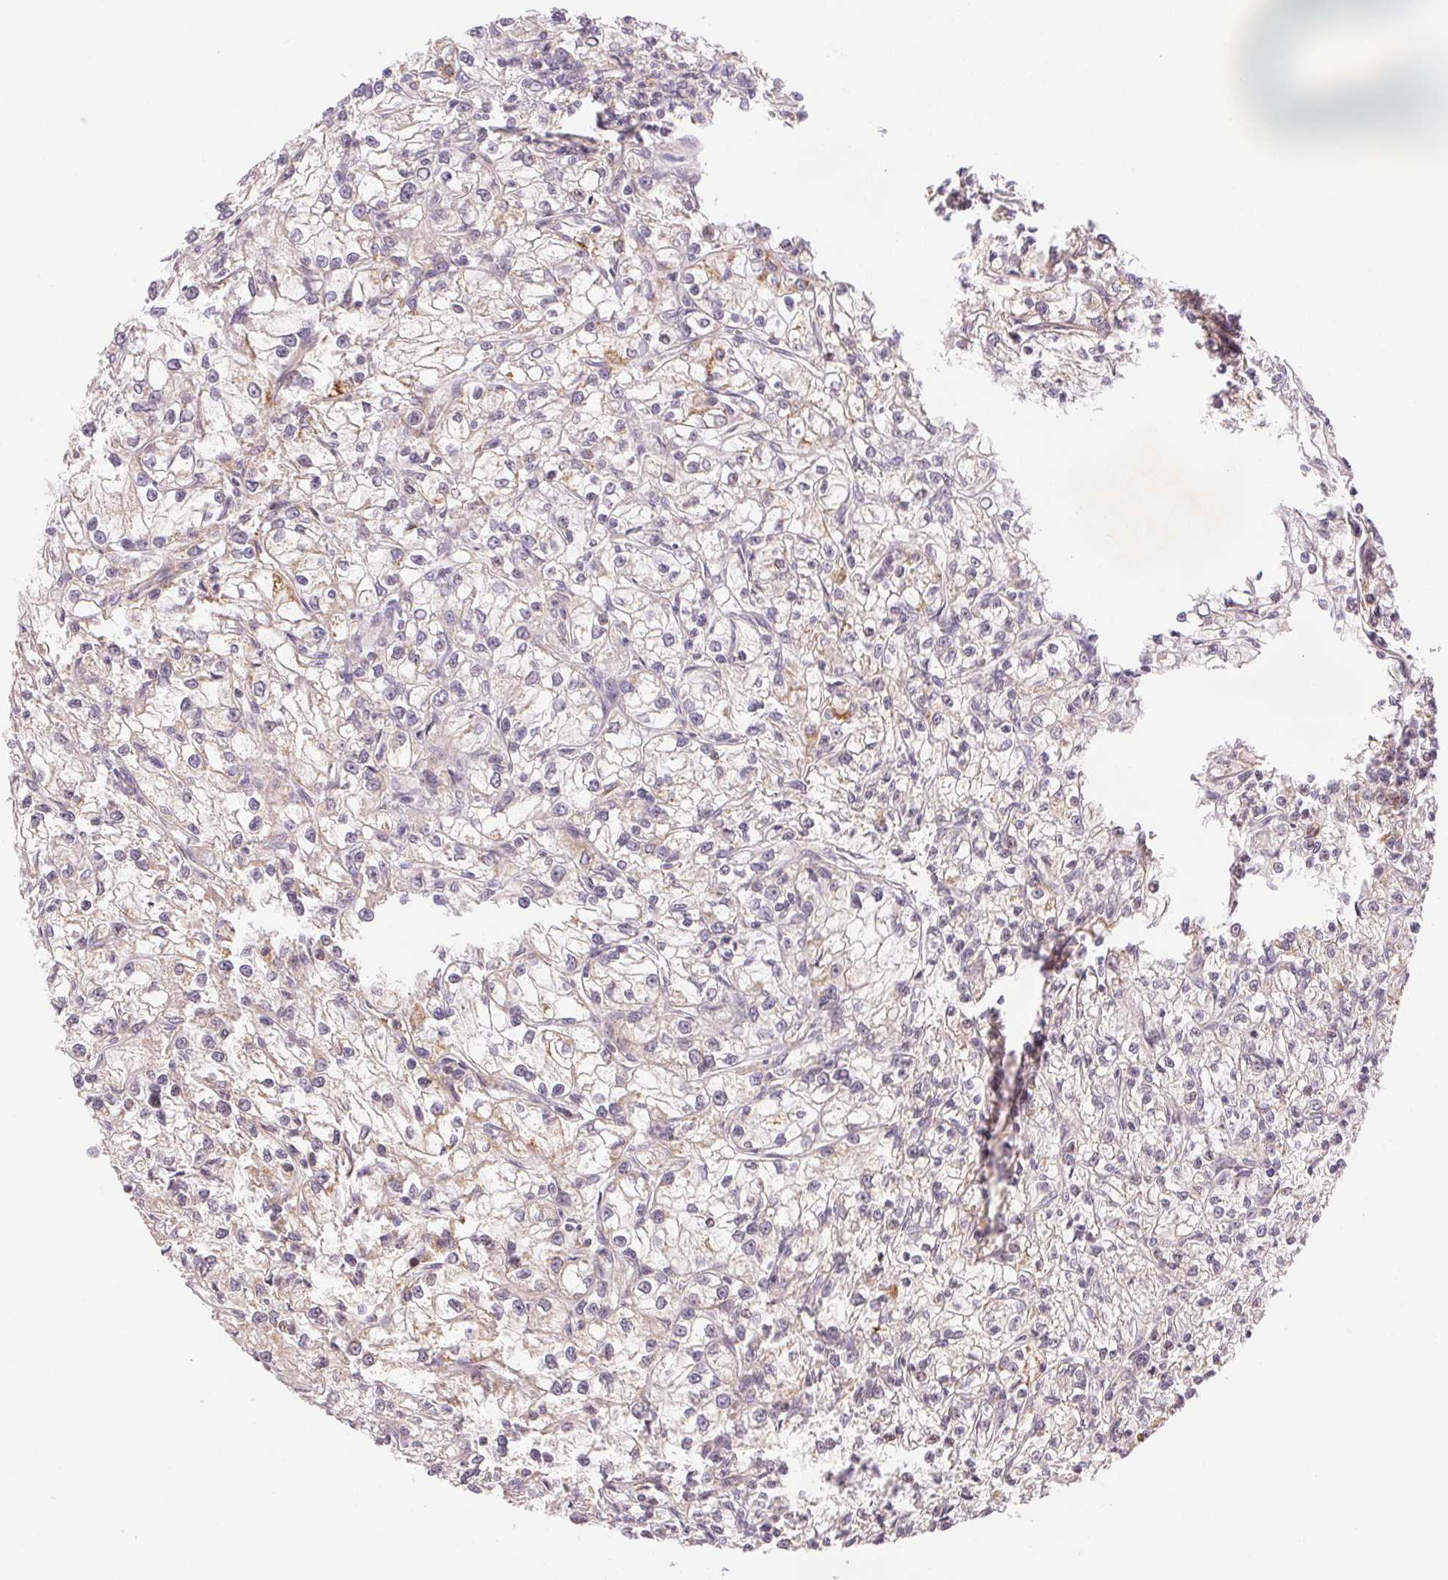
{"staining": {"intensity": "moderate", "quantity": "<25%", "location": "cytoplasmic/membranous"}, "tissue": "renal cancer", "cell_type": "Tumor cells", "image_type": "cancer", "snomed": [{"axis": "morphology", "description": "Adenocarcinoma, NOS"}, {"axis": "topography", "description": "Kidney"}], "caption": "Protein staining by IHC displays moderate cytoplasmic/membranous expression in approximately <25% of tumor cells in renal cancer (adenocarcinoma).", "gene": "BNIP5", "patient": {"sex": "female", "age": 59}}